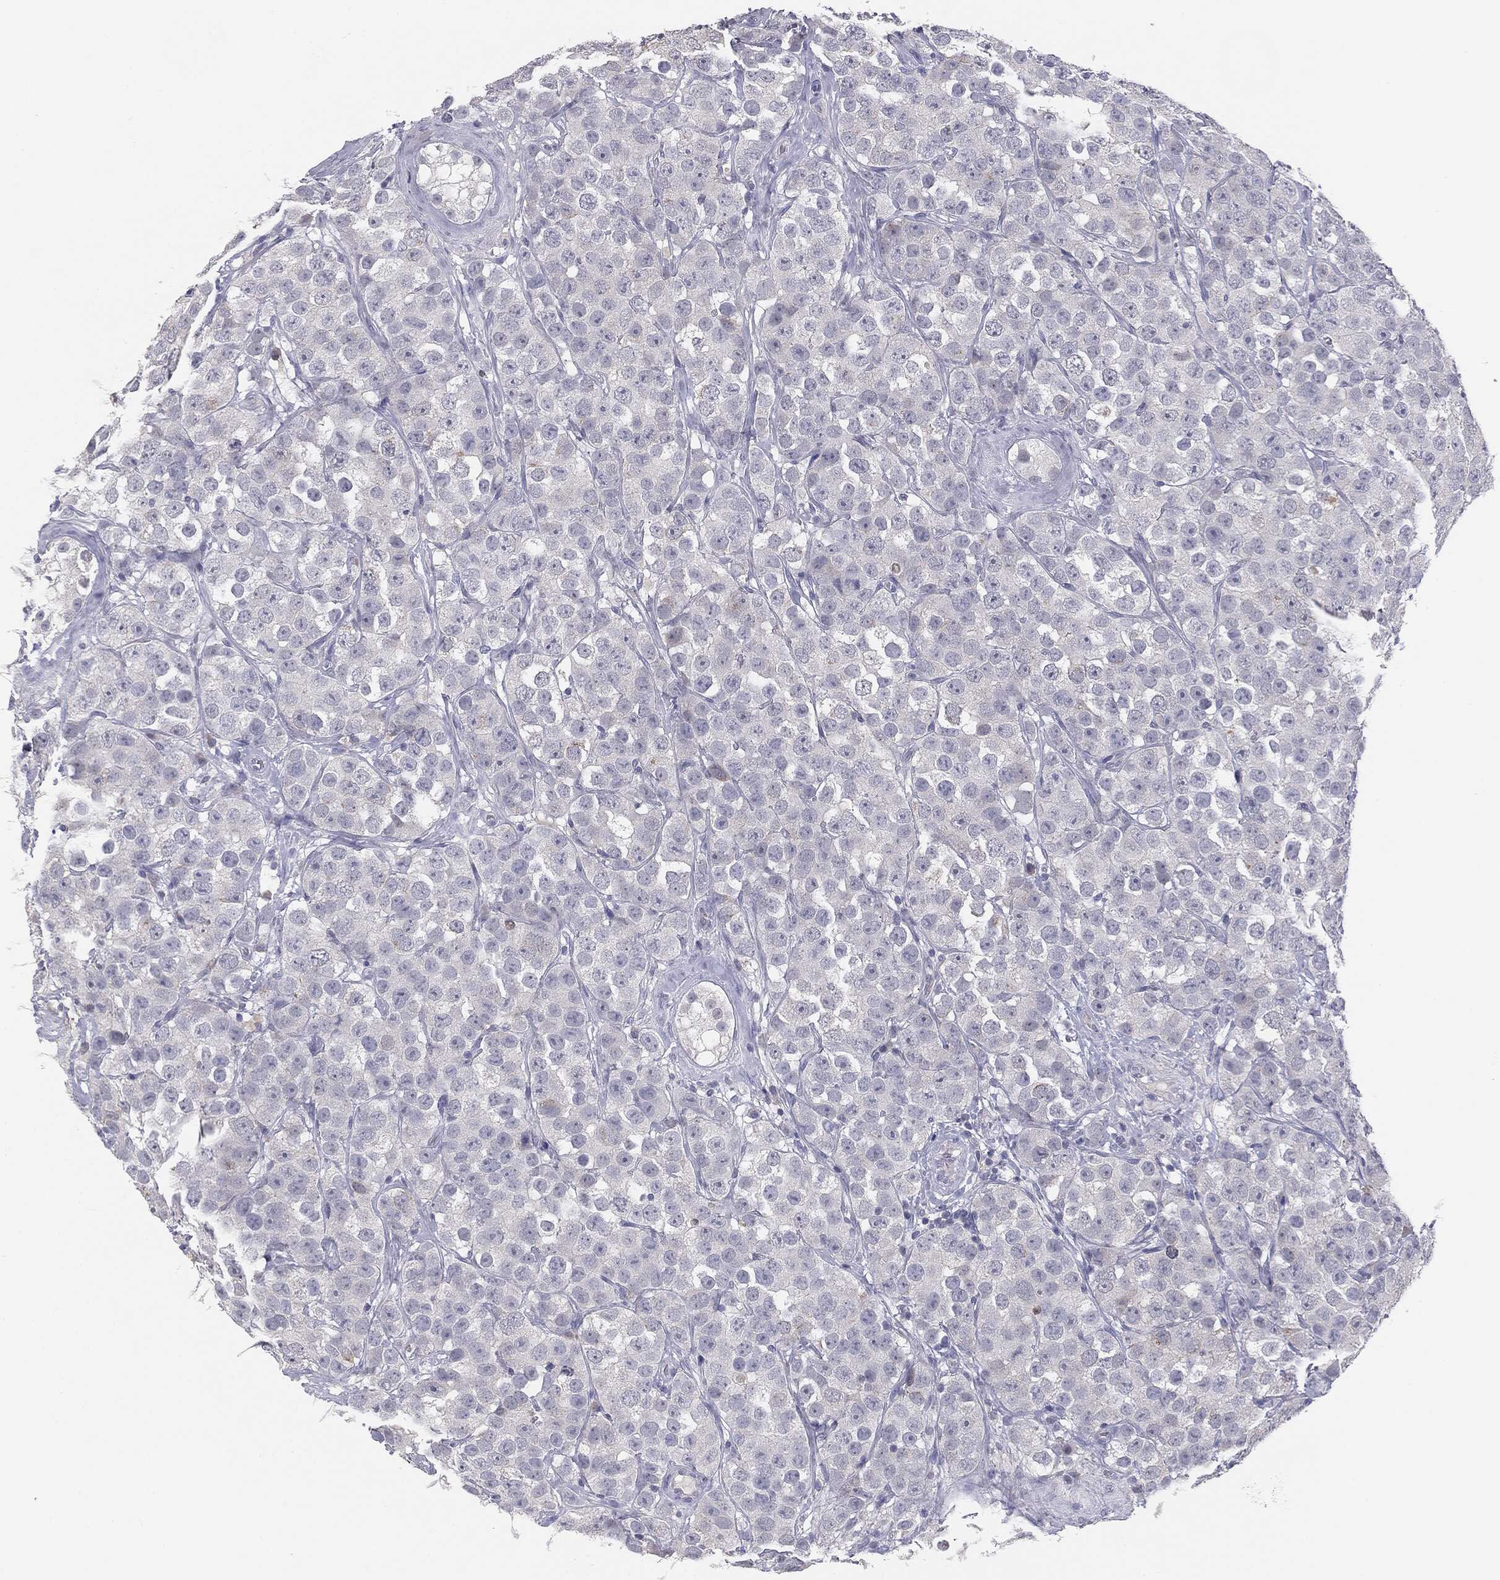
{"staining": {"intensity": "negative", "quantity": "none", "location": "none"}, "tissue": "testis cancer", "cell_type": "Tumor cells", "image_type": "cancer", "snomed": [{"axis": "morphology", "description": "Seminoma, NOS"}, {"axis": "topography", "description": "Testis"}], "caption": "Testis seminoma stained for a protein using immunohistochemistry (IHC) reveals no positivity tumor cells.", "gene": "MUC1", "patient": {"sex": "male", "age": 28}}